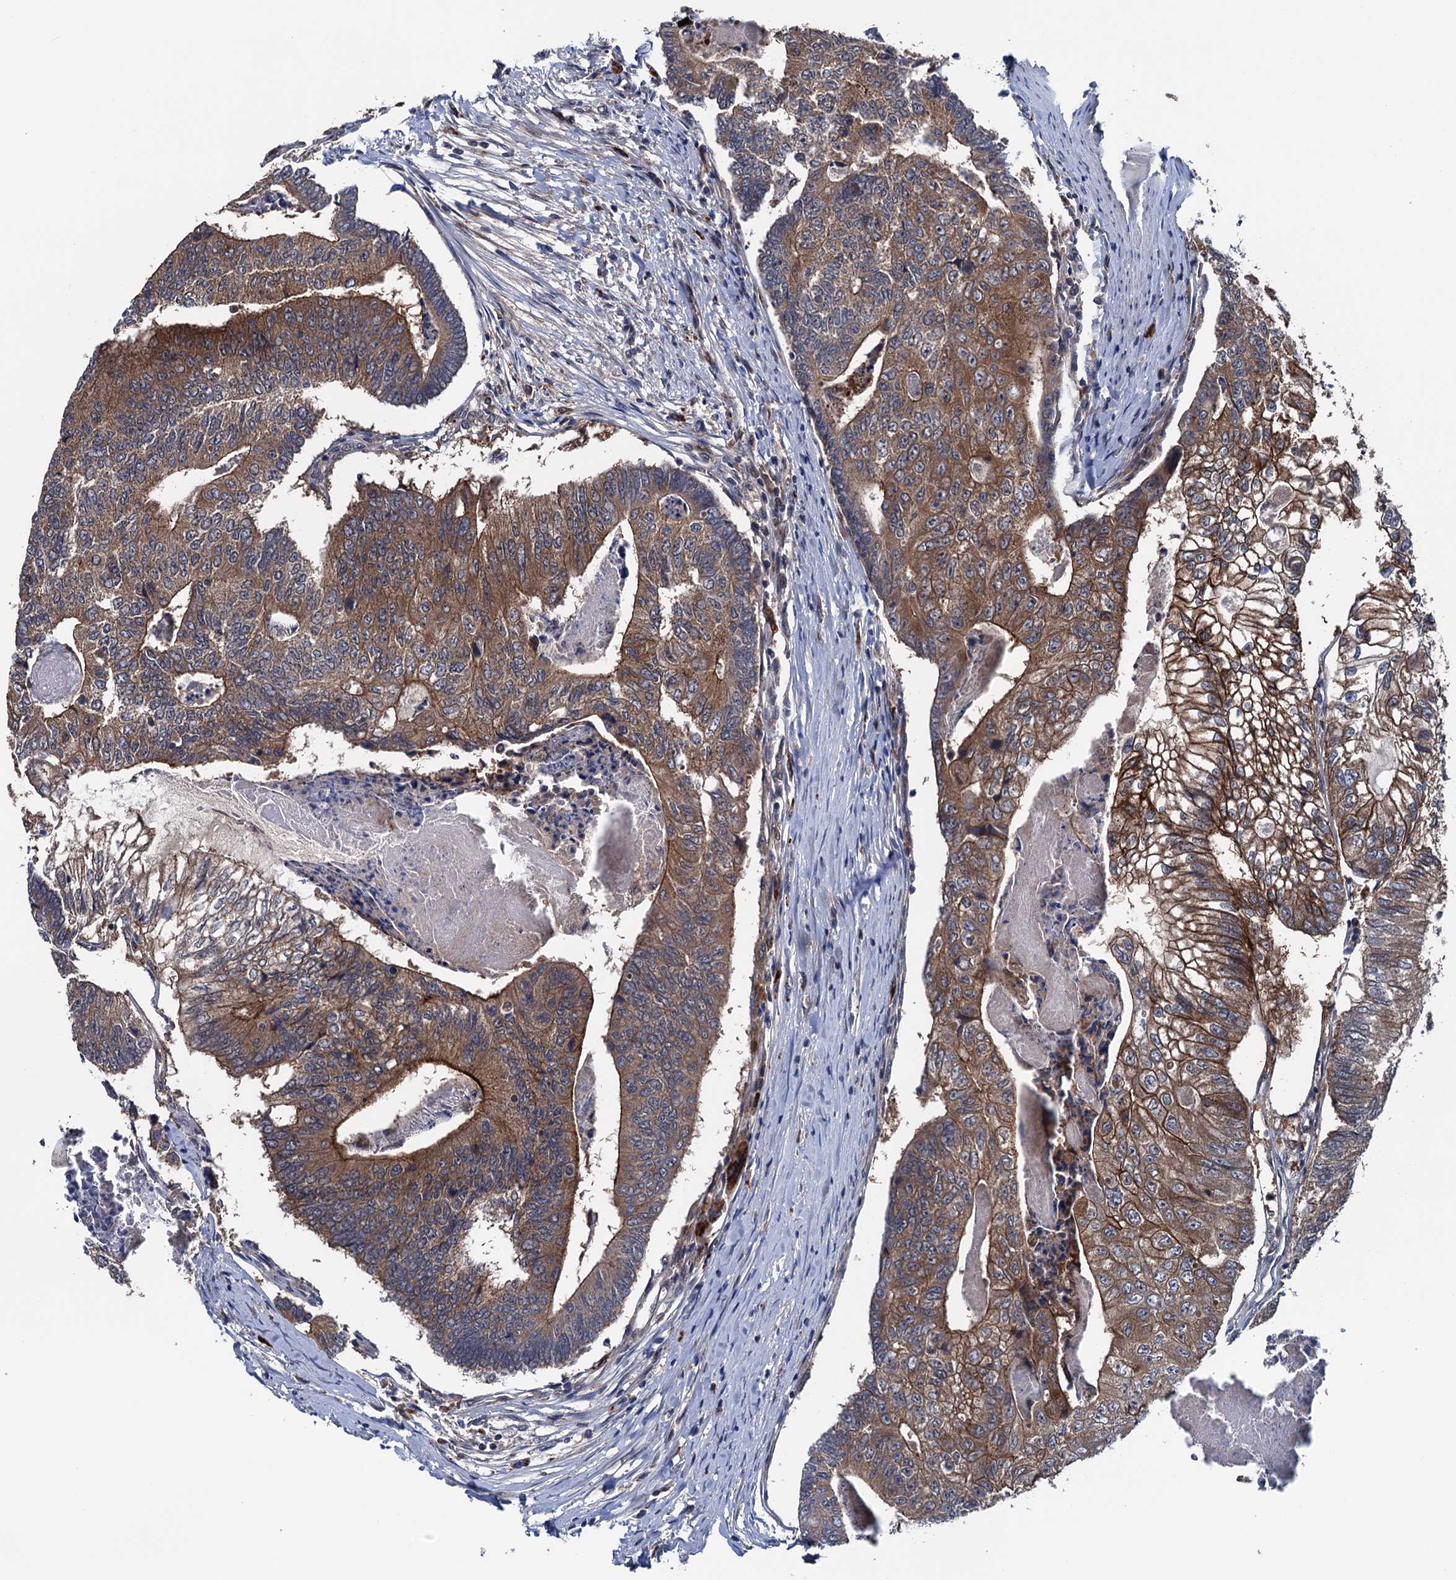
{"staining": {"intensity": "moderate", "quantity": ">75%", "location": "cytoplasmic/membranous"}, "tissue": "colorectal cancer", "cell_type": "Tumor cells", "image_type": "cancer", "snomed": [{"axis": "morphology", "description": "Adenocarcinoma, NOS"}, {"axis": "topography", "description": "Colon"}], "caption": "This photomicrograph shows colorectal cancer (adenocarcinoma) stained with immunohistochemistry (IHC) to label a protein in brown. The cytoplasmic/membranous of tumor cells show moderate positivity for the protein. Nuclei are counter-stained blue.", "gene": "BLTP3B", "patient": {"sex": "female", "age": 67}}